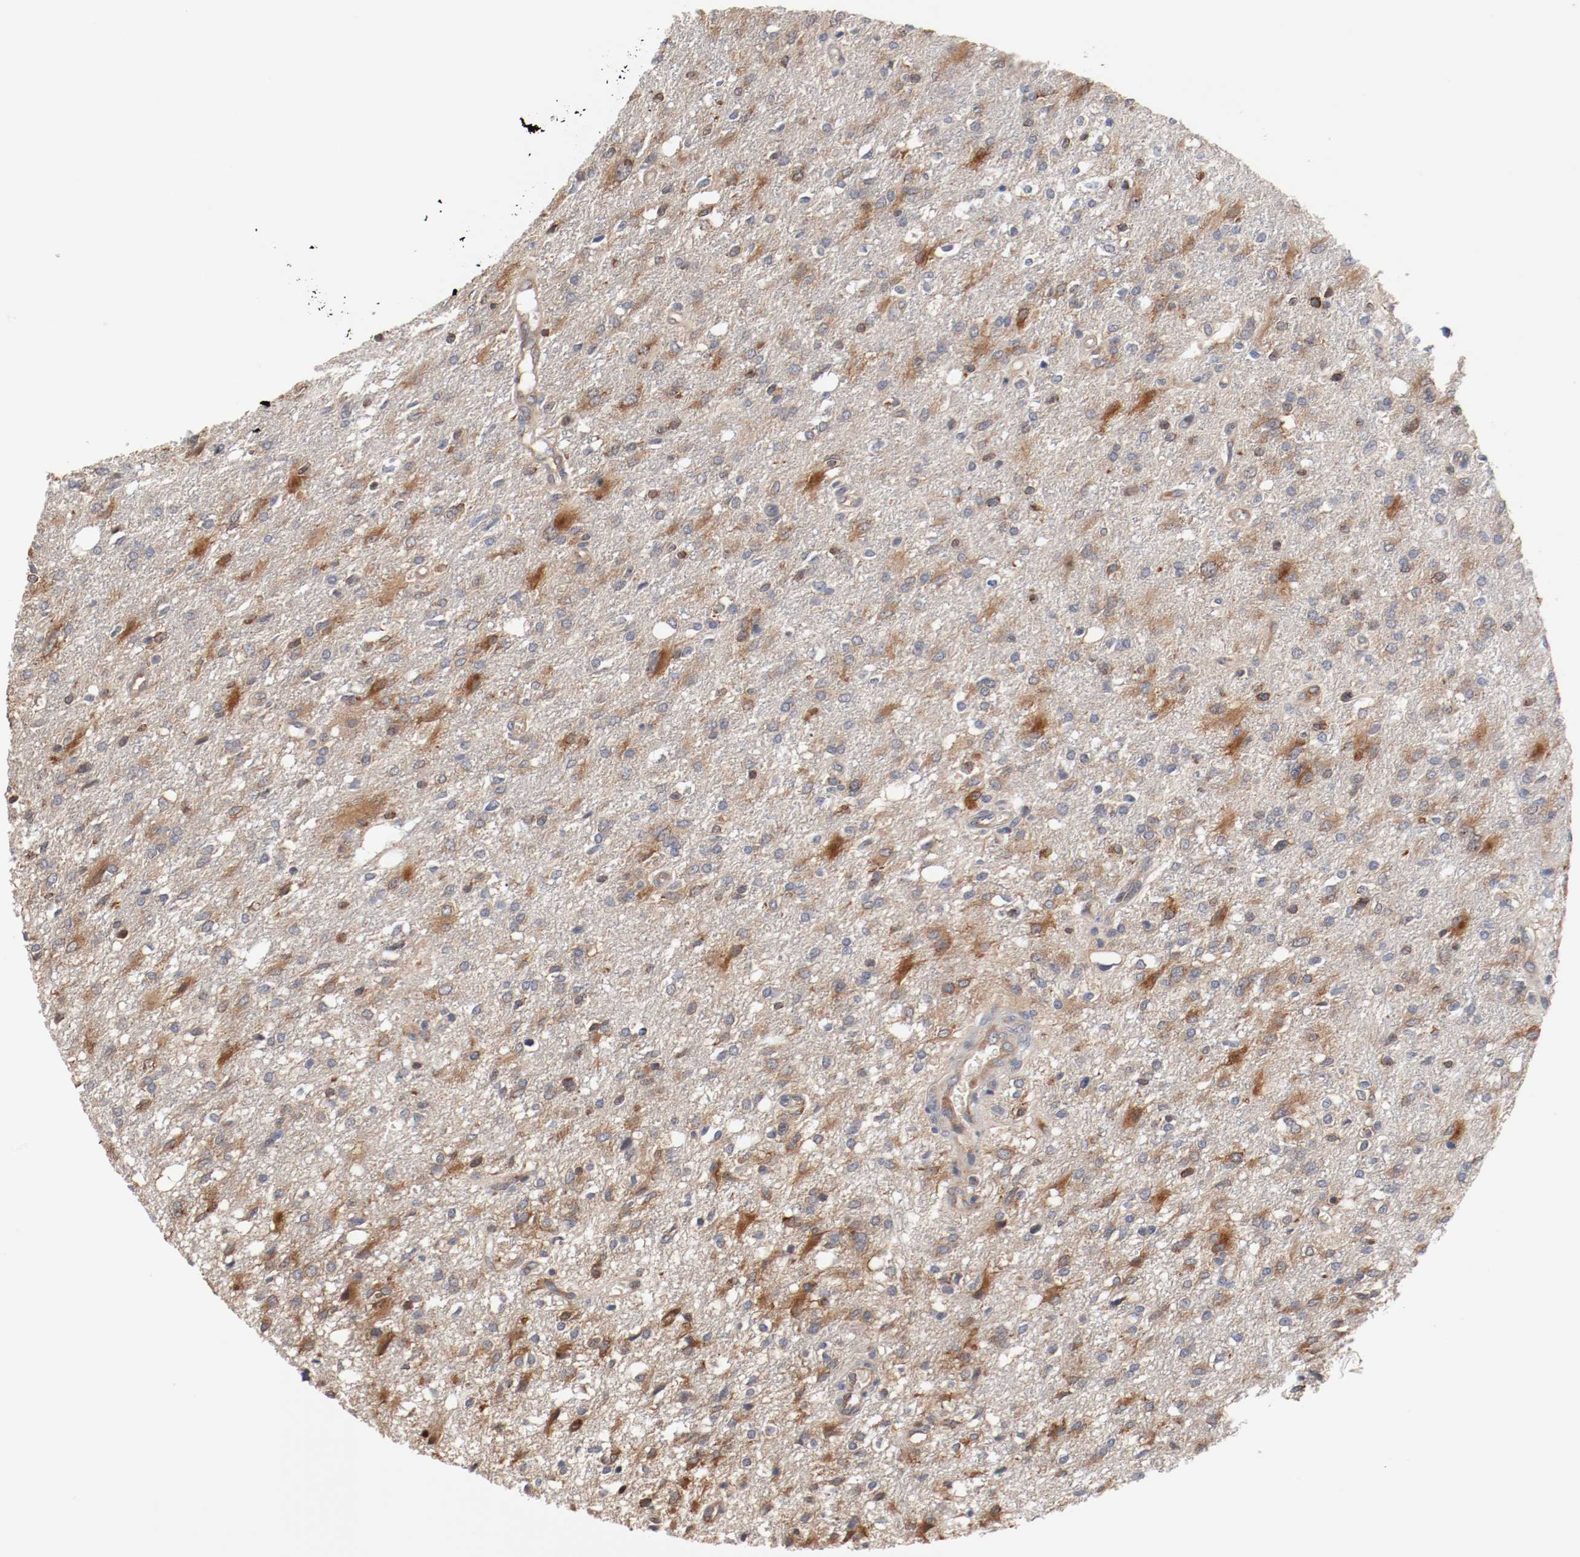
{"staining": {"intensity": "moderate", "quantity": "25%-75%", "location": "cytoplasmic/membranous"}, "tissue": "glioma", "cell_type": "Tumor cells", "image_type": "cancer", "snomed": [{"axis": "morphology", "description": "Glioma, malignant, High grade"}, {"axis": "topography", "description": "Cerebral cortex"}], "caption": "Immunohistochemistry (IHC) histopathology image of neoplastic tissue: human malignant glioma (high-grade) stained using immunohistochemistry (IHC) reveals medium levels of moderate protein expression localized specifically in the cytoplasmic/membranous of tumor cells, appearing as a cytoplasmic/membranous brown color.", "gene": "RNASE11", "patient": {"sex": "male", "age": 76}}